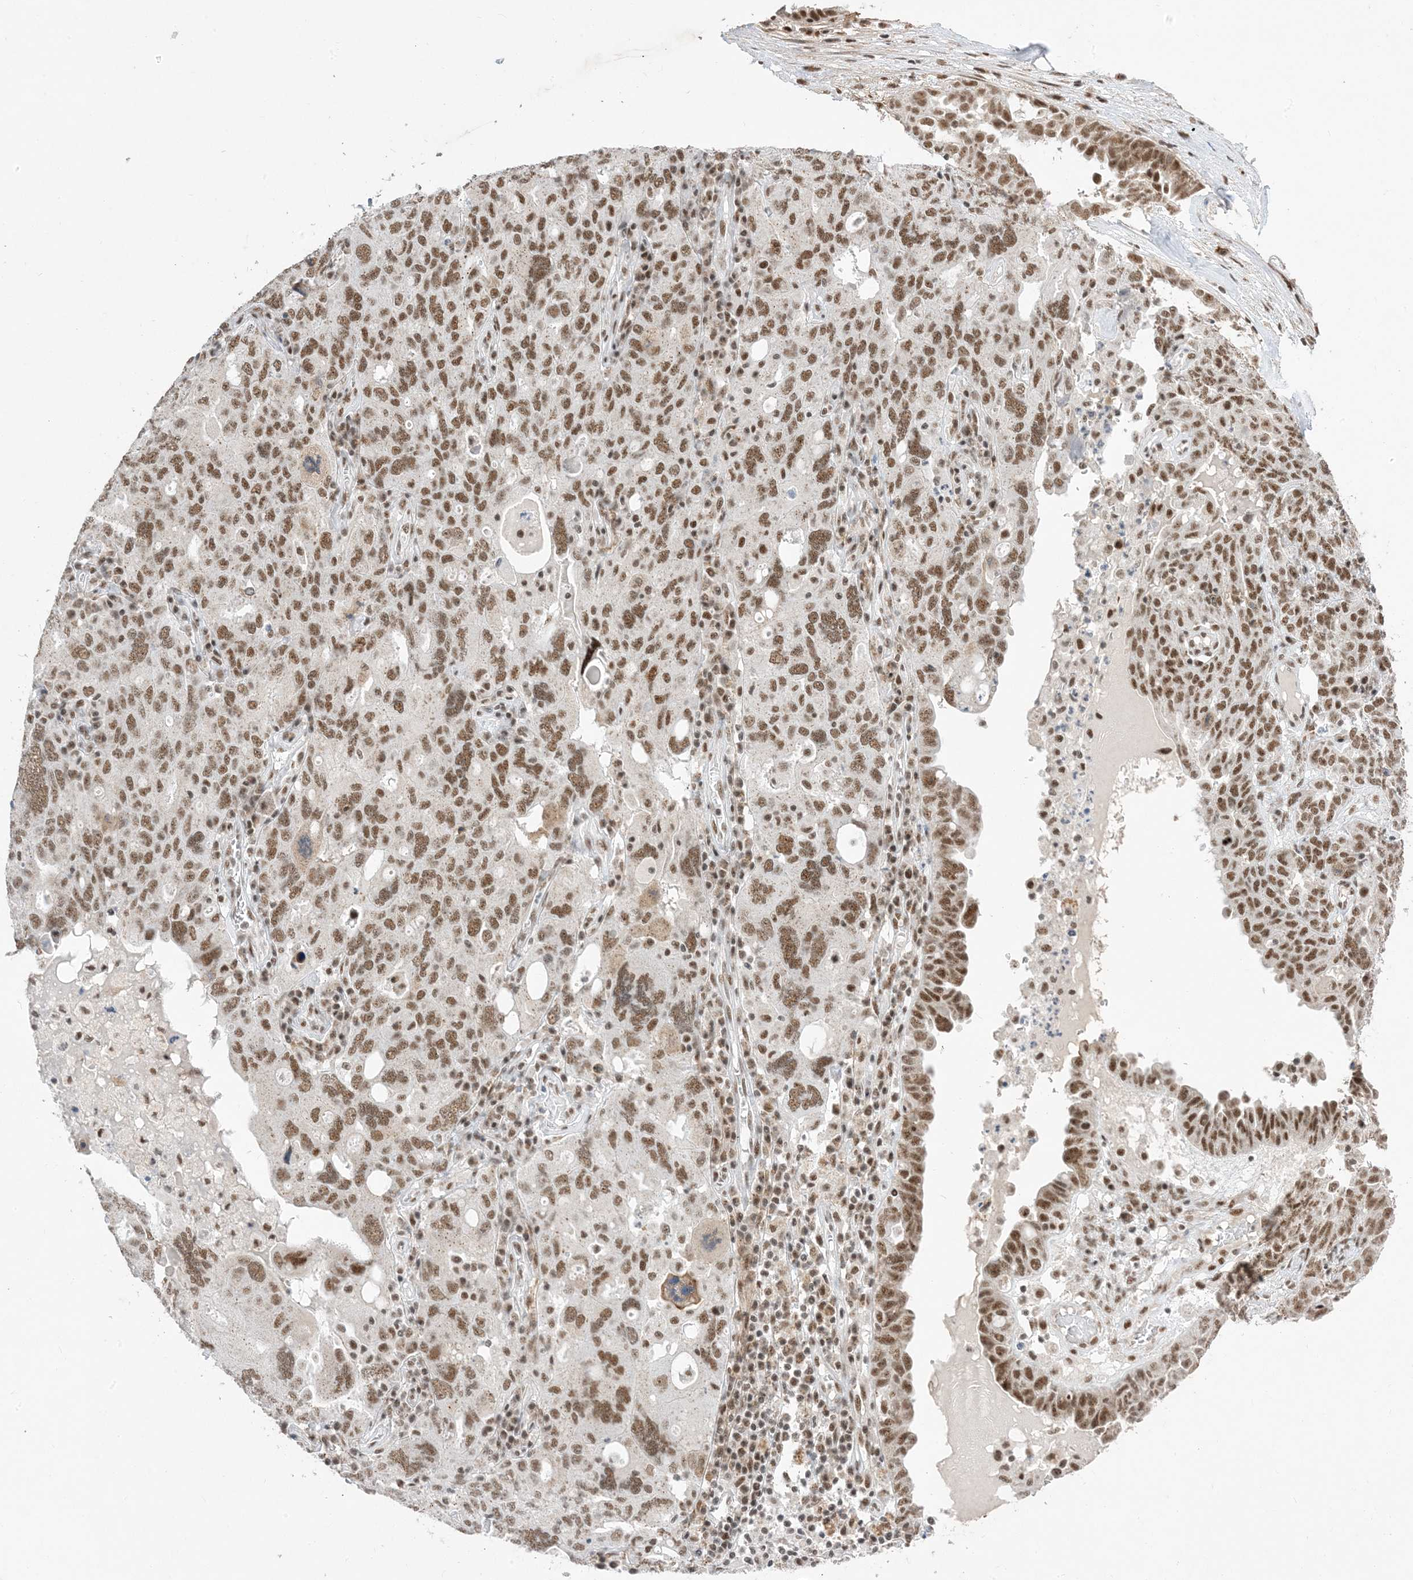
{"staining": {"intensity": "moderate", "quantity": ">75%", "location": "nuclear"}, "tissue": "ovarian cancer", "cell_type": "Tumor cells", "image_type": "cancer", "snomed": [{"axis": "morphology", "description": "Carcinoma, endometroid"}, {"axis": "topography", "description": "Ovary"}], "caption": "An immunohistochemistry (IHC) image of tumor tissue is shown. Protein staining in brown highlights moderate nuclear positivity in ovarian endometroid carcinoma within tumor cells.", "gene": "SF3A3", "patient": {"sex": "female", "age": 62}}